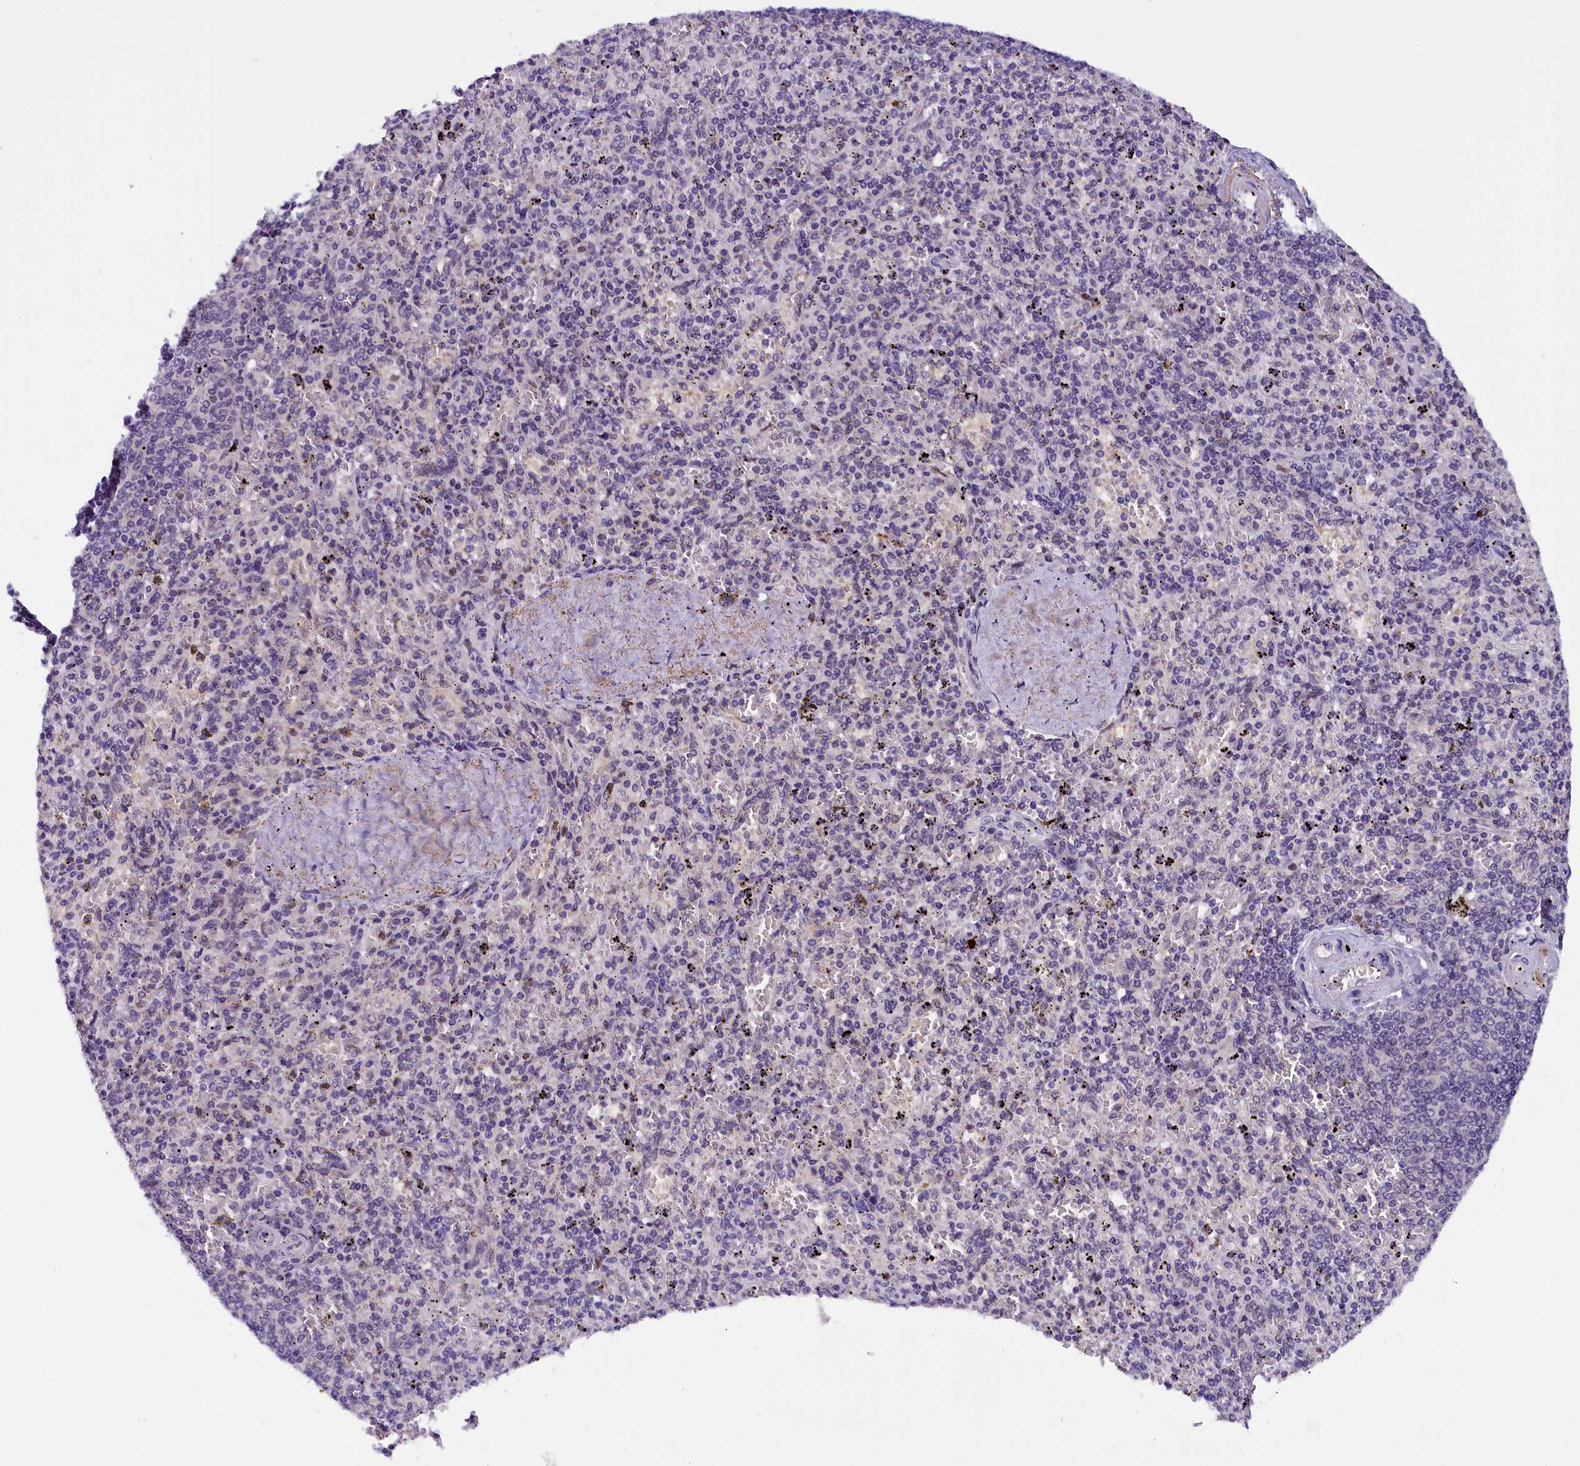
{"staining": {"intensity": "negative", "quantity": "none", "location": "none"}, "tissue": "spleen", "cell_type": "Cells in red pulp", "image_type": "normal", "snomed": [{"axis": "morphology", "description": "Normal tissue, NOS"}, {"axis": "topography", "description": "Spleen"}], "caption": "DAB (3,3'-diaminobenzidine) immunohistochemical staining of unremarkable human spleen demonstrates no significant staining in cells in red pulp. (IHC, brightfield microscopy, high magnification).", "gene": "IQCN", "patient": {"sex": "male", "age": 82}}